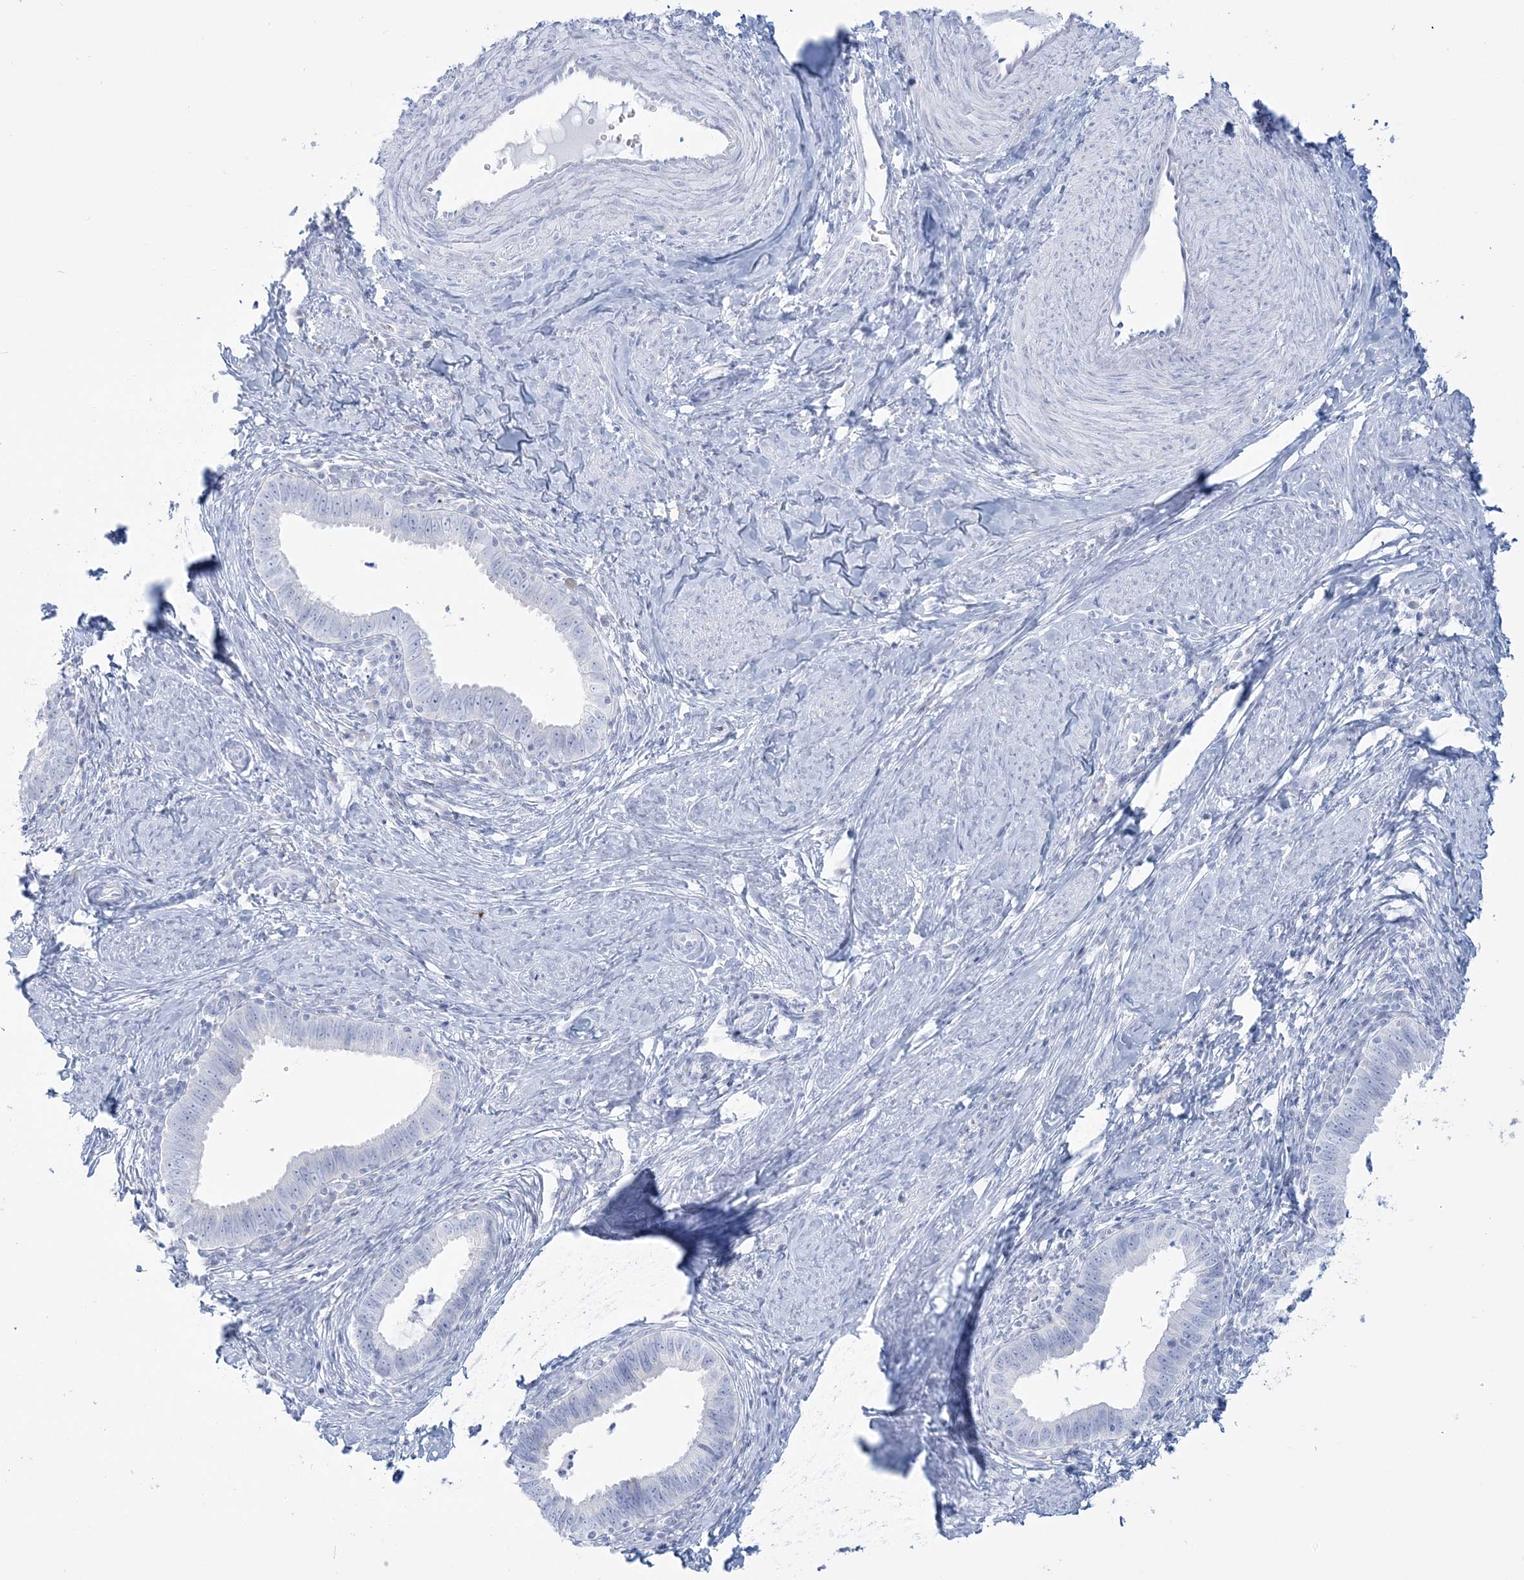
{"staining": {"intensity": "negative", "quantity": "none", "location": "none"}, "tissue": "cervical cancer", "cell_type": "Tumor cells", "image_type": "cancer", "snomed": [{"axis": "morphology", "description": "Adenocarcinoma, NOS"}, {"axis": "topography", "description": "Cervix"}], "caption": "This image is of cervical adenocarcinoma stained with IHC to label a protein in brown with the nuclei are counter-stained blue. There is no staining in tumor cells.", "gene": "ADGB", "patient": {"sex": "female", "age": 36}}